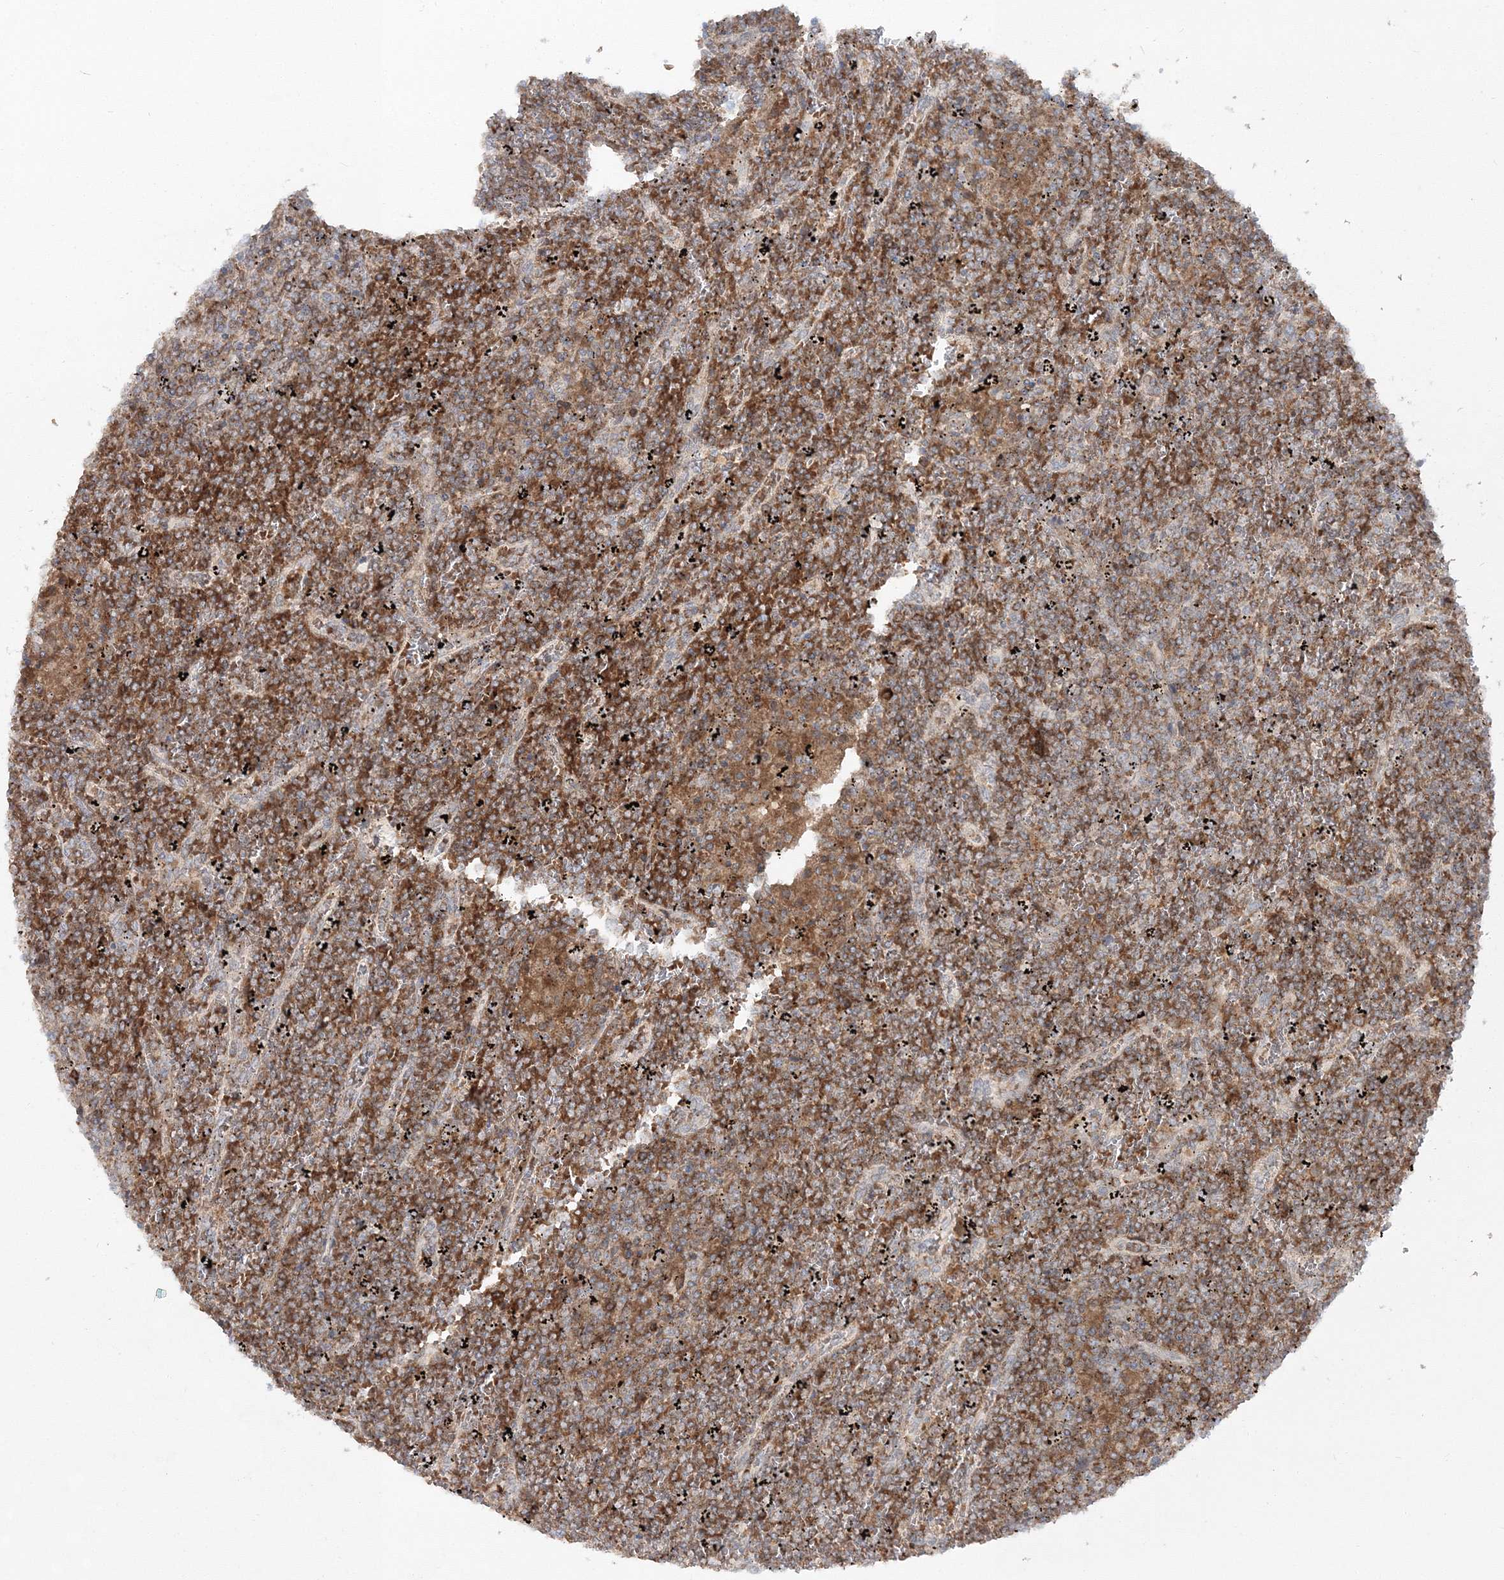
{"staining": {"intensity": "moderate", "quantity": ">75%", "location": "cytoplasmic/membranous"}, "tissue": "lymphoma", "cell_type": "Tumor cells", "image_type": "cancer", "snomed": [{"axis": "morphology", "description": "Malignant lymphoma, non-Hodgkin's type, Low grade"}, {"axis": "topography", "description": "Spleen"}], "caption": "Immunohistochemical staining of lymphoma displays medium levels of moderate cytoplasmic/membranous protein positivity in about >75% of tumor cells.", "gene": "PCBD2", "patient": {"sex": "female", "age": 19}}